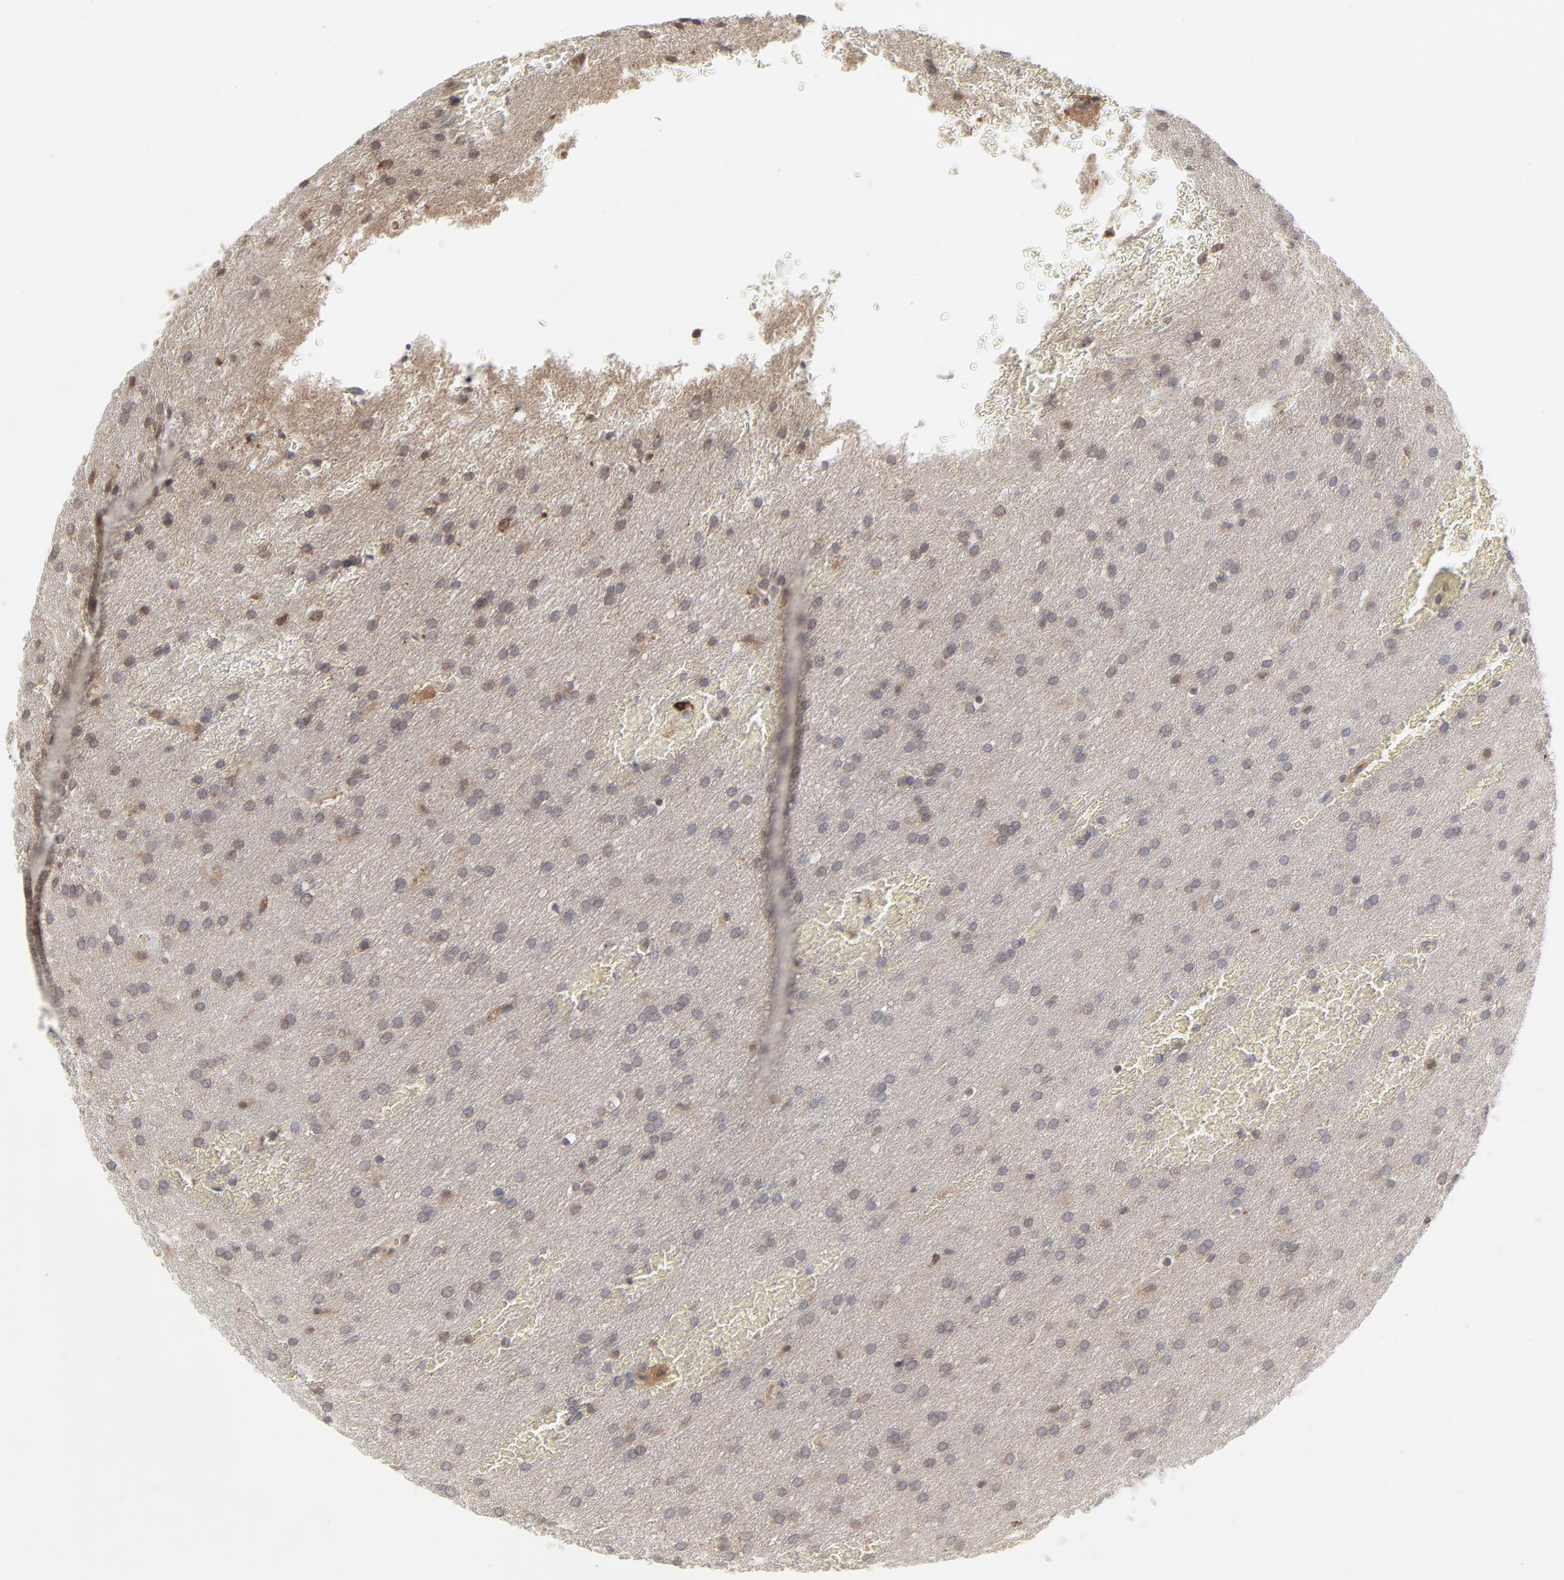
{"staining": {"intensity": "moderate", "quantity": ">75%", "location": "cytoplasmic/membranous"}, "tissue": "glioma", "cell_type": "Tumor cells", "image_type": "cancer", "snomed": [{"axis": "morphology", "description": "Glioma, malignant, Low grade"}, {"axis": "topography", "description": "Brain"}], "caption": "Glioma stained with immunohistochemistry displays moderate cytoplasmic/membranous positivity in about >75% of tumor cells. (brown staining indicates protein expression, while blue staining denotes nuclei).", "gene": "RAB5C", "patient": {"sex": "female", "age": 32}}